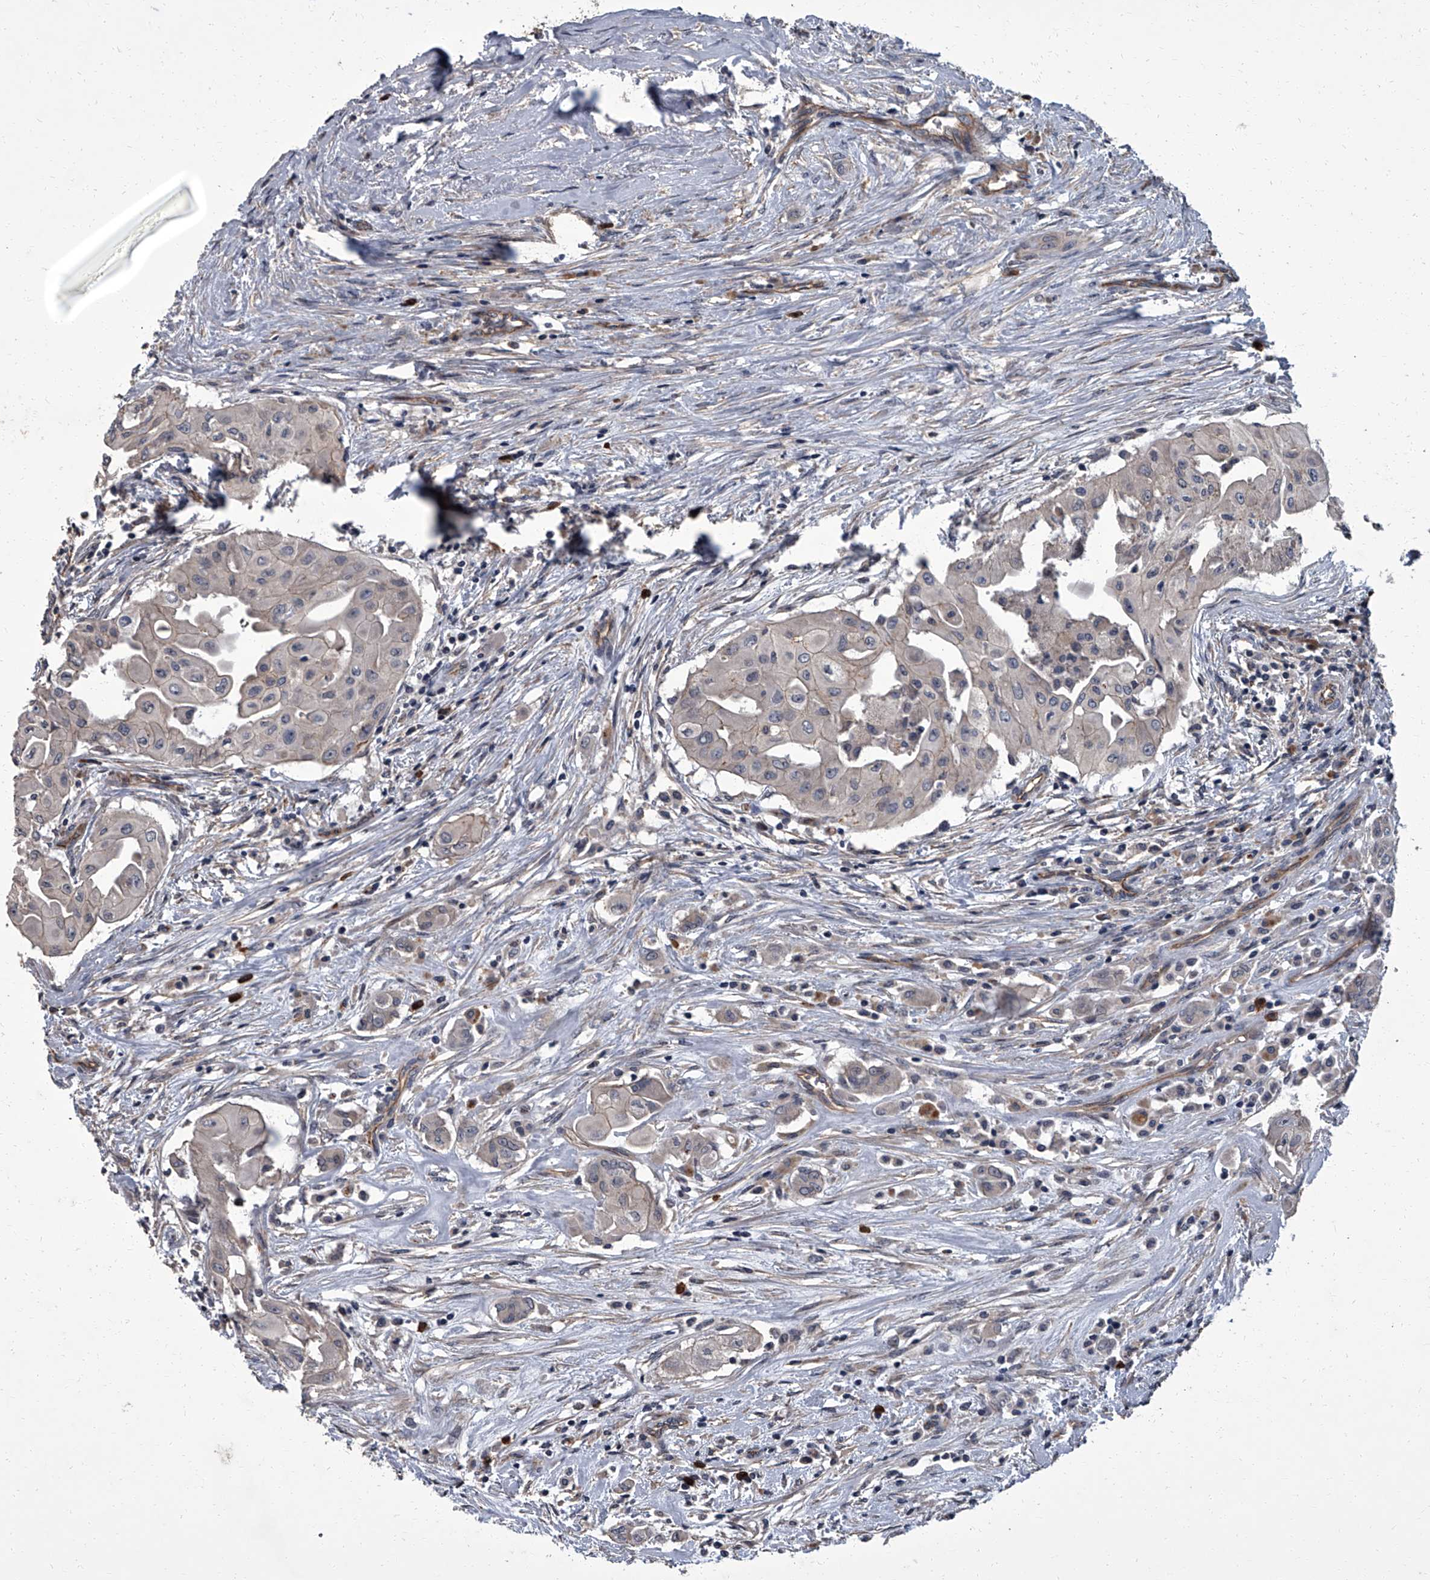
{"staining": {"intensity": "negative", "quantity": "none", "location": "none"}, "tissue": "thyroid cancer", "cell_type": "Tumor cells", "image_type": "cancer", "snomed": [{"axis": "morphology", "description": "Papillary adenocarcinoma, NOS"}, {"axis": "topography", "description": "Thyroid gland"}], "caption": "The micrograph demonstrates no staining of tumor cells in papillary adenocarcinoma (thyroid).", "gene": "SIRT4", "patient": {"sex": "female", "age": 59}}